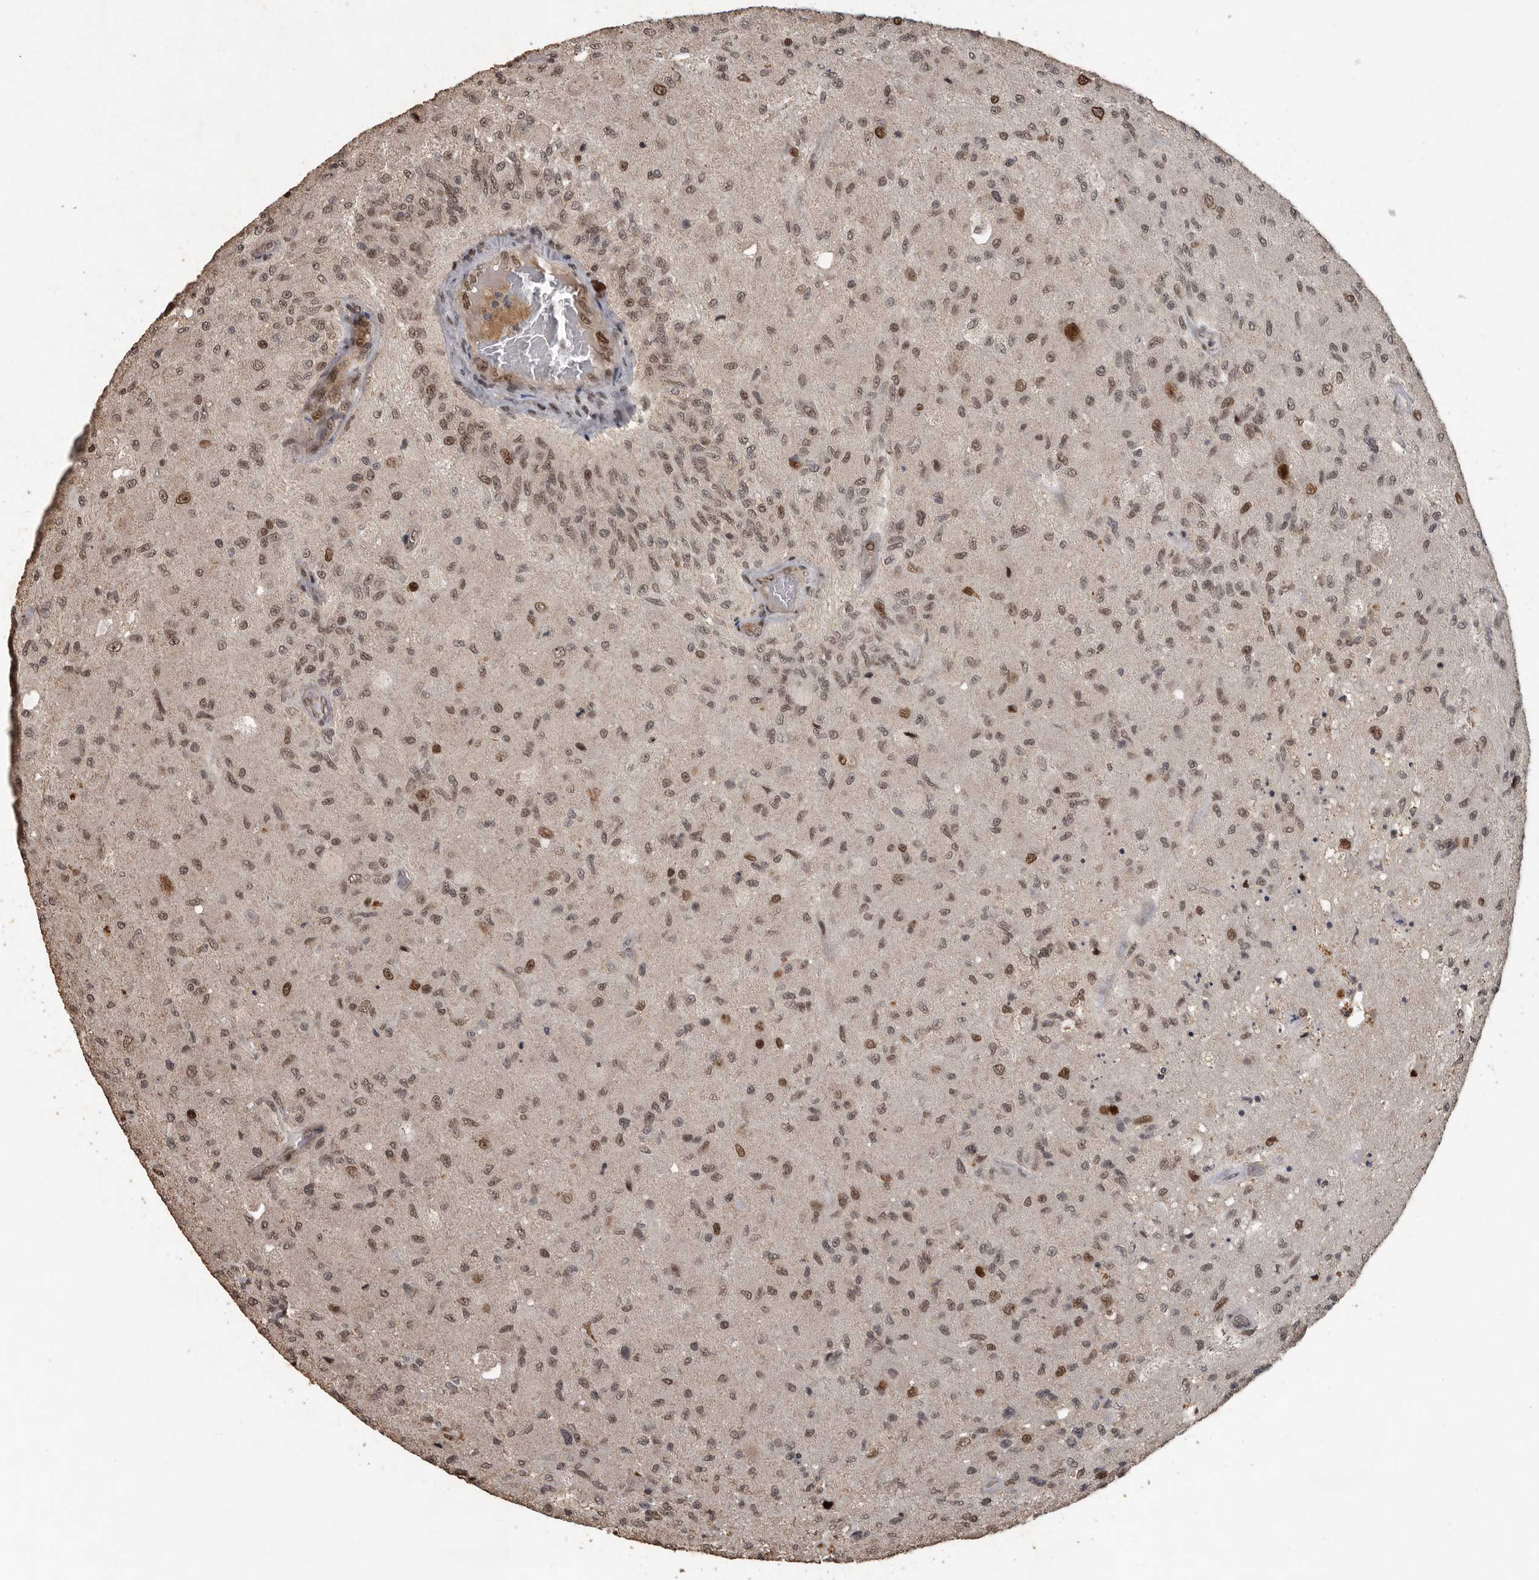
{"staining": {"intensity": "weak", "quantity": ">75%", "location": "nuclear"}, "tissue": "glioma", "cell_type": "Tumor cells", "image_type": "cancer", "snomed": [{"axis": "morphology", "description": "Normal tissue, NOS"}, {"axis": "morphology", "description": "Glioma, malignant, High grade"}, {"axis": "topography", "description": "Cerebral cortex"}], "caption": "Immunohistochemistry photomicrograph of human glioma stained for a protein (brown), which exhibits low levels of weak nuclear expression in approximately >75% of tumor cells.", "gene": "CDC27", "patient": {"sex": "male", "age": 77}}